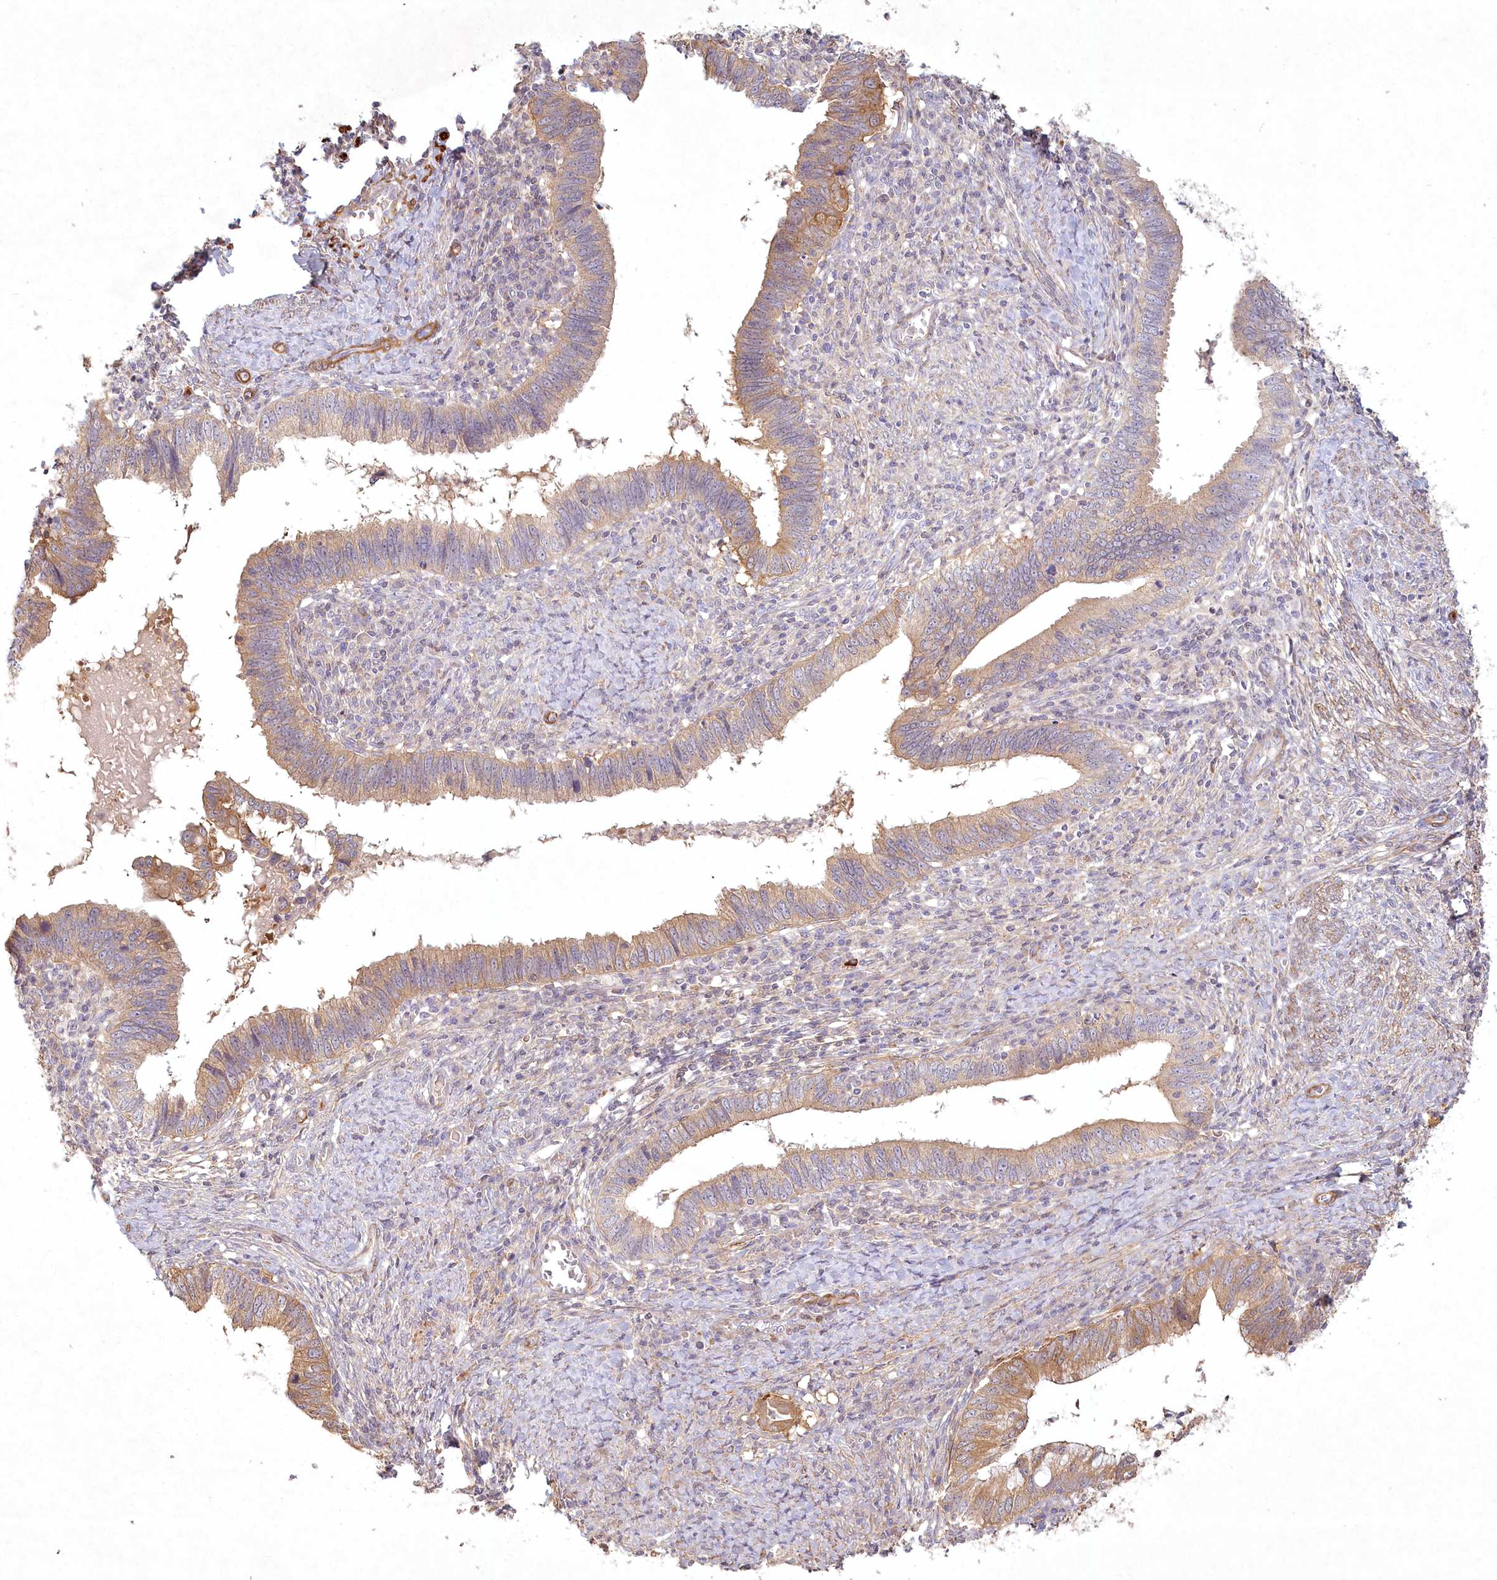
{"staining": {"intensity": "moderate", "quantity": "25%-75%", "location": "cytoplasmic/membranous"}, "tissue": "cervical cancer", "cell_type": "Tumor cells", "image_type": "cancer", "snomed": [{"axis": "morphology", "description": "Adenocarcinoma, NOS"}, {"axis": "topography", "description": "Cervix"}], "caption": "Tumor cells exhibit moderate cytoplasmic/membranous positivity in about 25%-75% of cells in adenocarcinoma (cervical).", "gene": "INPP4B", "patient": {"sex": "female", "age": 36}}